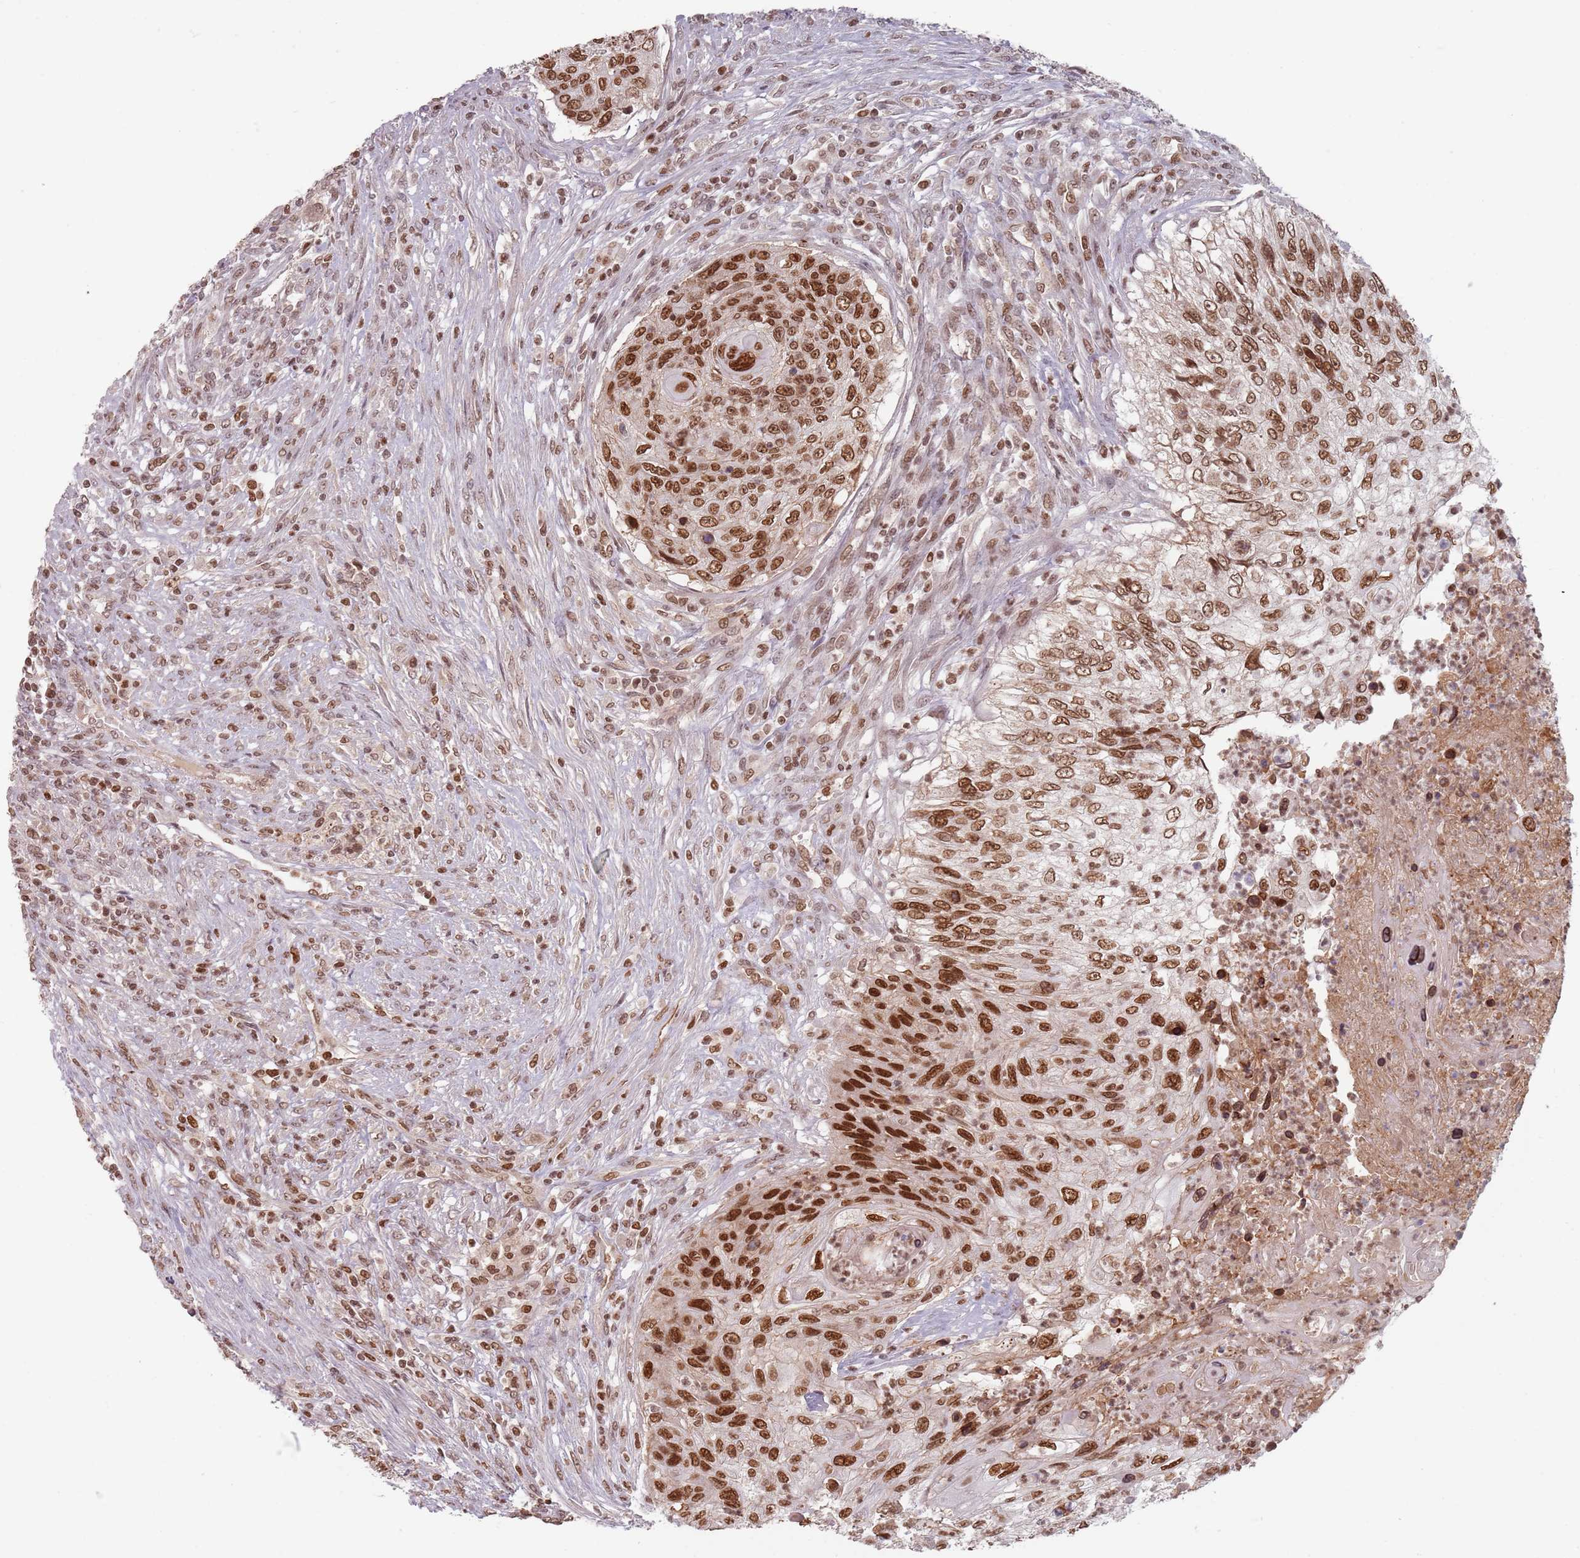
{"staining": {"intensity": "strong", "quantity": ">75%", "location": "cytoplasmic/membranous,nuclear"}, "tissue": "urothelial cancer", "cell_type": "Tumor cells", "image_type": "cancer", "snomed": [{"axis": "morphology", "description": "Urothelial carcinoma, High grade"}, {"axis": "topography", "description": "Urinary bladder"}], "caption": "High-grade urothelial carcinoma was stained to show a protein in brown. There is high levels of strong cytoplasmic/membranous and nuclear positivity in approximately >75% of tumor cells. Immunohistochemistry (ihc) stains the protein of interest in brown and the nuclei are stained blue.", "gene": "NUP50", "patient": {"sex": "female", "age": 60}}